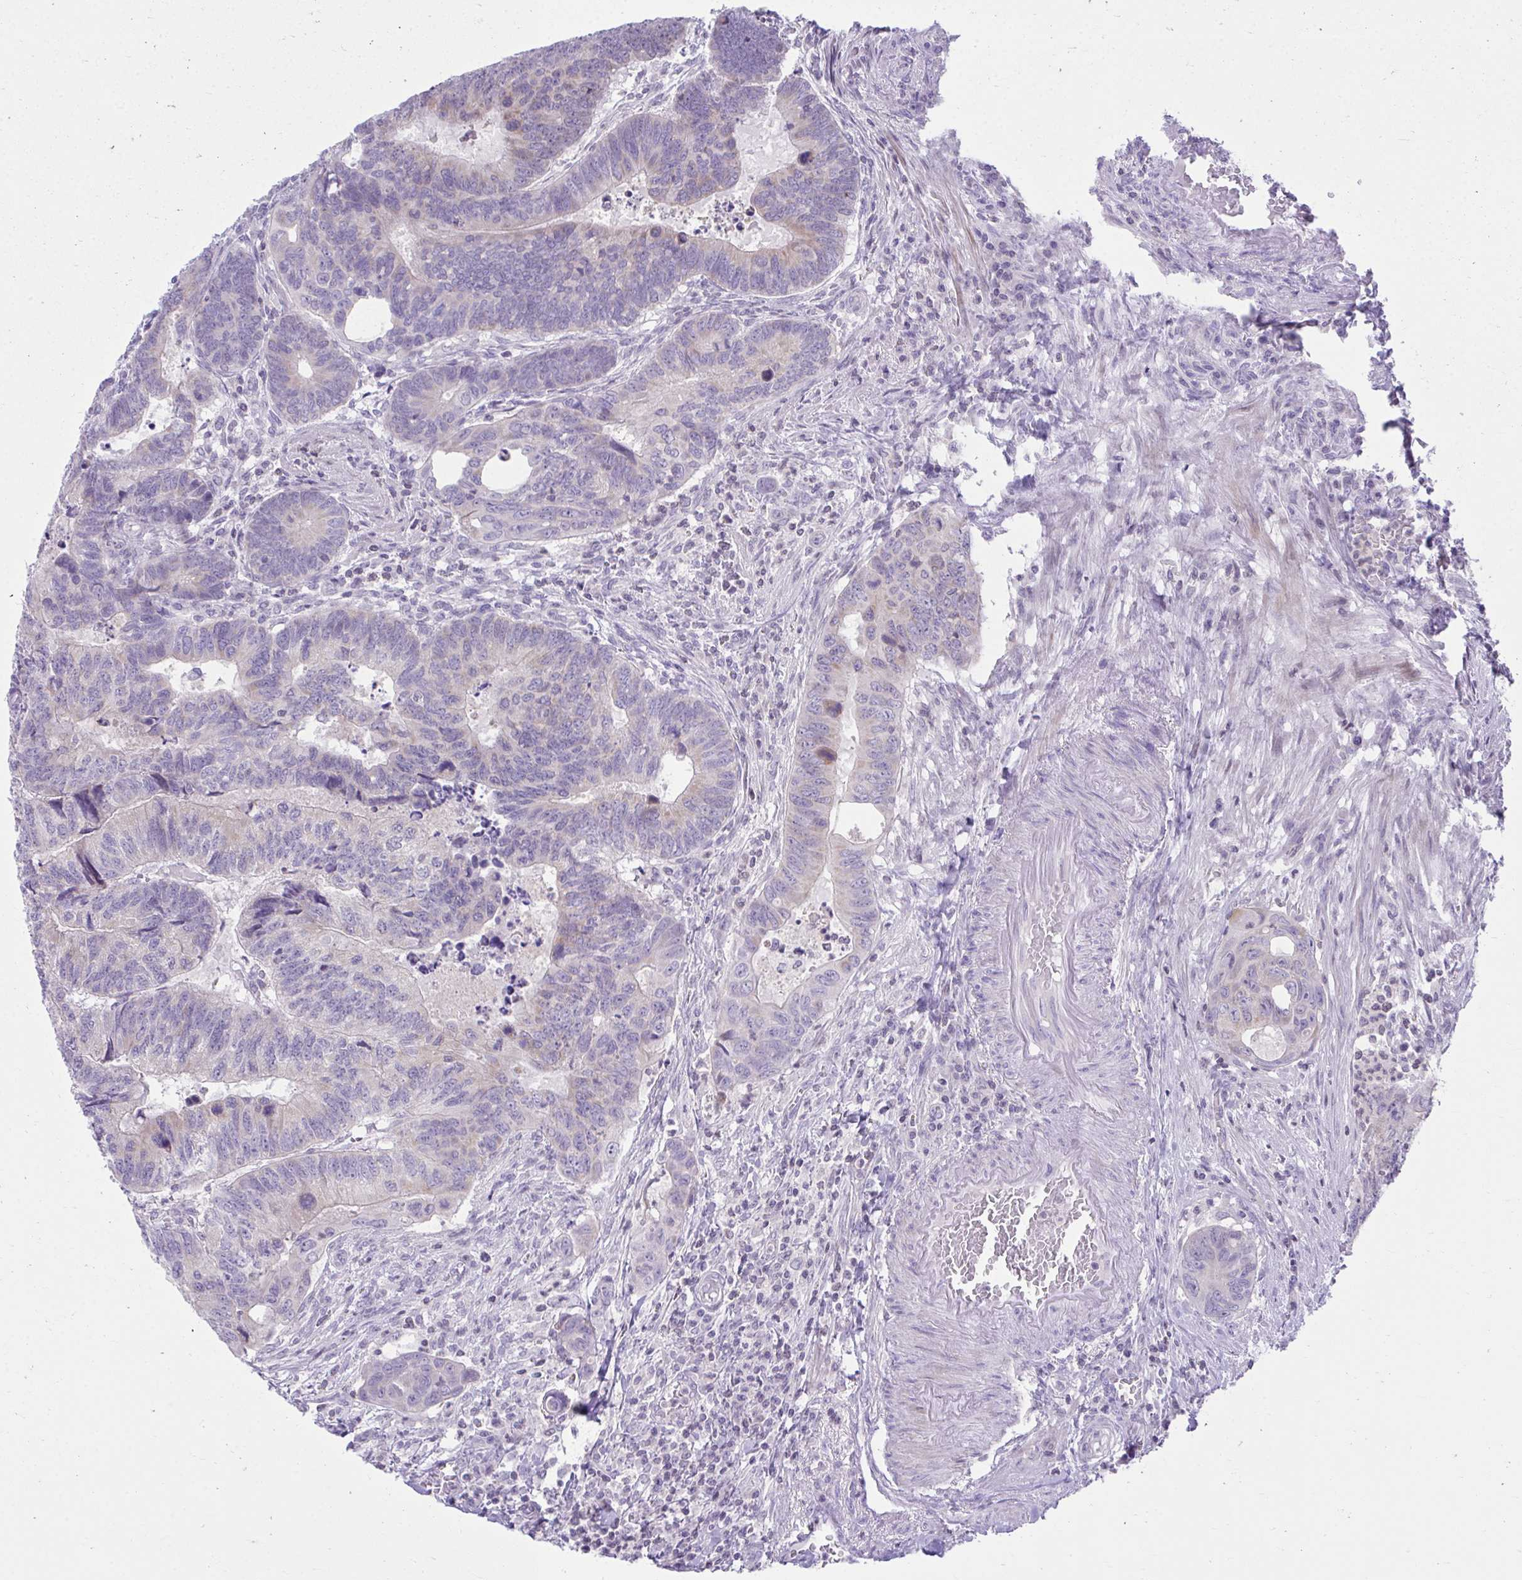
{"staining": {"intensity": "negative", "quantity": "none", "location": "none"}, "tissue": "colorectal cancer", "cell_type": "Tumor cells", "image_type": "cancer", "snomed": [{"axis": "morphology", "description": "Adenocarcinoma, NOS"}, {"axis": "topography", "description": "Colon"}], "caption": "High magnification brightfield microscopy of adenocarcinoma (colorectal) stained with DAB (brown) and counterstained with hematoxylin (blue): tumor cells show no significant staining.", "gene": "OR7A5", "patient": {"sex": "male", "age": 62}}